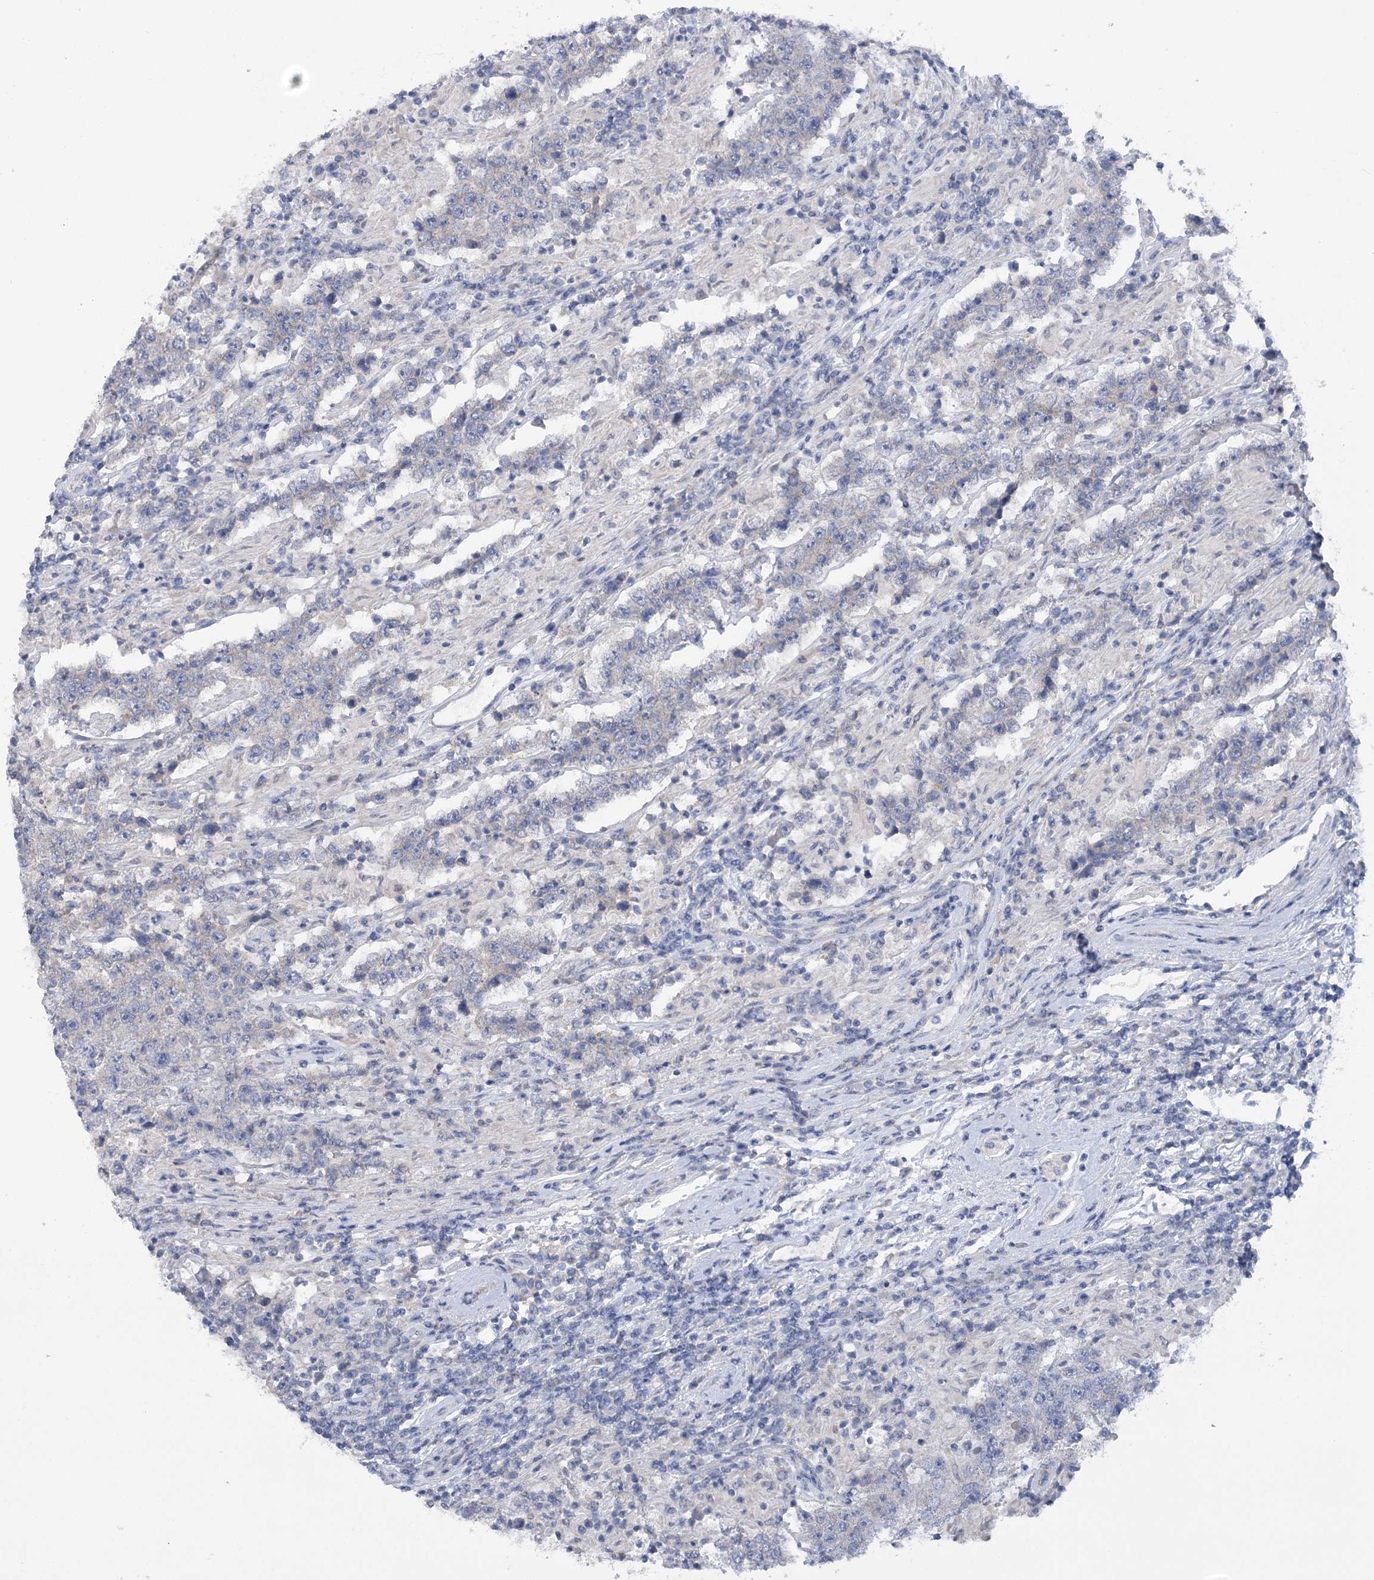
{"staining": {"intensity": "negative", "quantity": "none", "location": "none"}, "tissue": "testis cancer", "cell_type": "Tumor cells", "image_type": "cancer", "snomed": [{"axis": "morphology", "description": "Normal tissue, NOS"}, {"axis": "morphology", "description": "Urothelial carcinoma, High grade"}, {"axis": "morphology", "description": "Seminoma, NOS"}, {"axis": "morphology", "description": "Carcinoma, Embryonal, NOS"}, {"axis": "topography", "description": "Urinary bladder"}, {"axis": "topography", "description": "Testis"}], "caption": "IHC micrograph of human urothelial carcinoma (high-grade) (testis) stained for a protein (brown), which exhibits no positivity in tumor cells.", "gene": "DCUN1D1", "patient": {"sex": "male", "age": 41}}